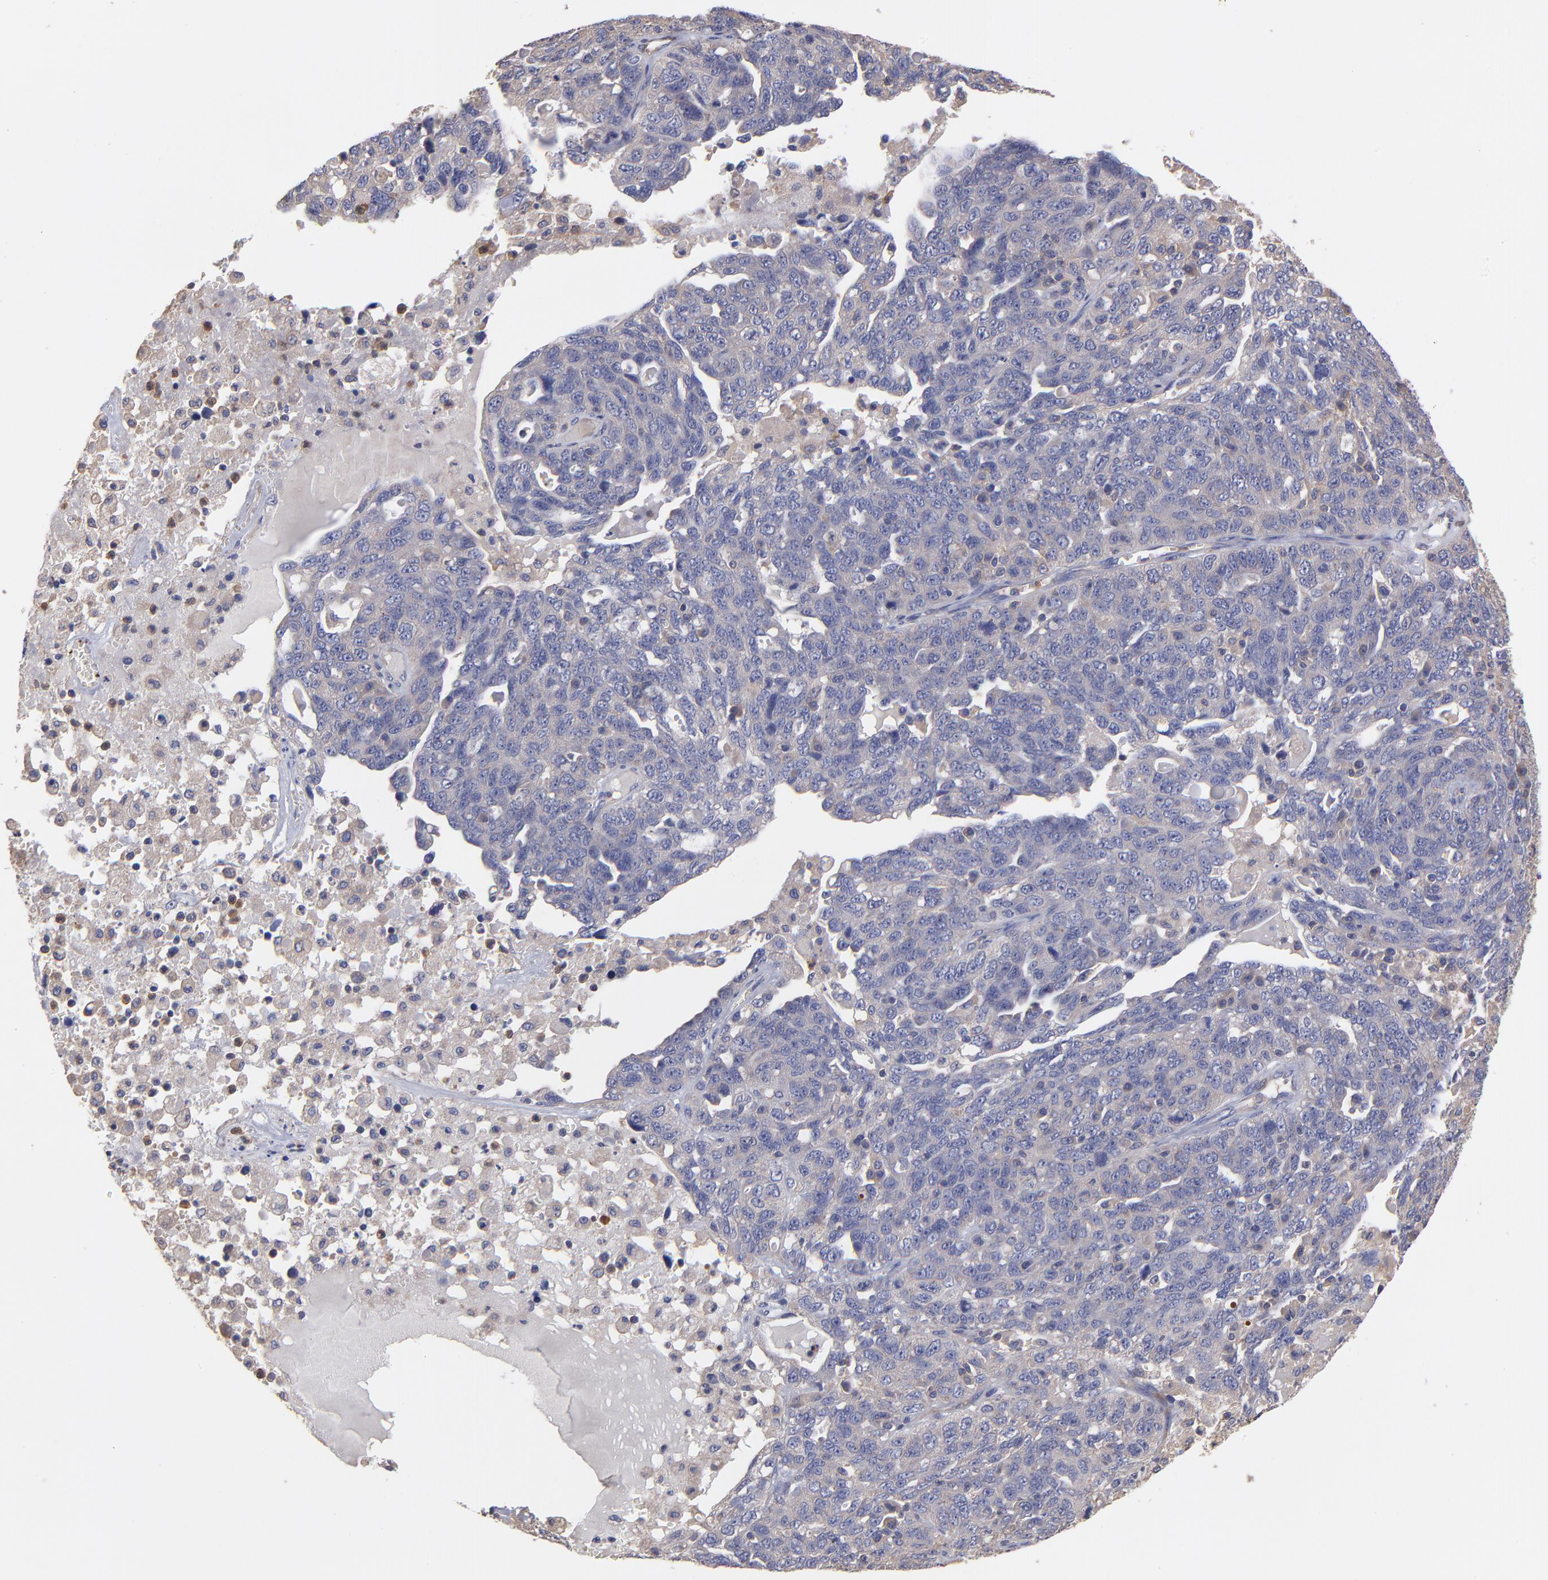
{"staining": {"intensity": "negative", "quantity": "none", "location": "none"}, "tissue": "ovarian cancer", "cell_type": "Tumor cells", "image_type": "cancer", "snomed": [{"axis": "morphology", "description": "Cystadenocarcinoma, serous, NOS"}, {"axis": "topography", "description": "Ovary"}], "caption": "High magnification brightfield microscopy of ovarian cancer (serous cystadenocarcinoma) stained with DAB (3,3'-diaminobenzidine) (brown) and counterstained with hematoxylin (blue): tumor cells show no significant expression.", "gene": "ASB7", "patient": {"sex": "female", "age": 71}}